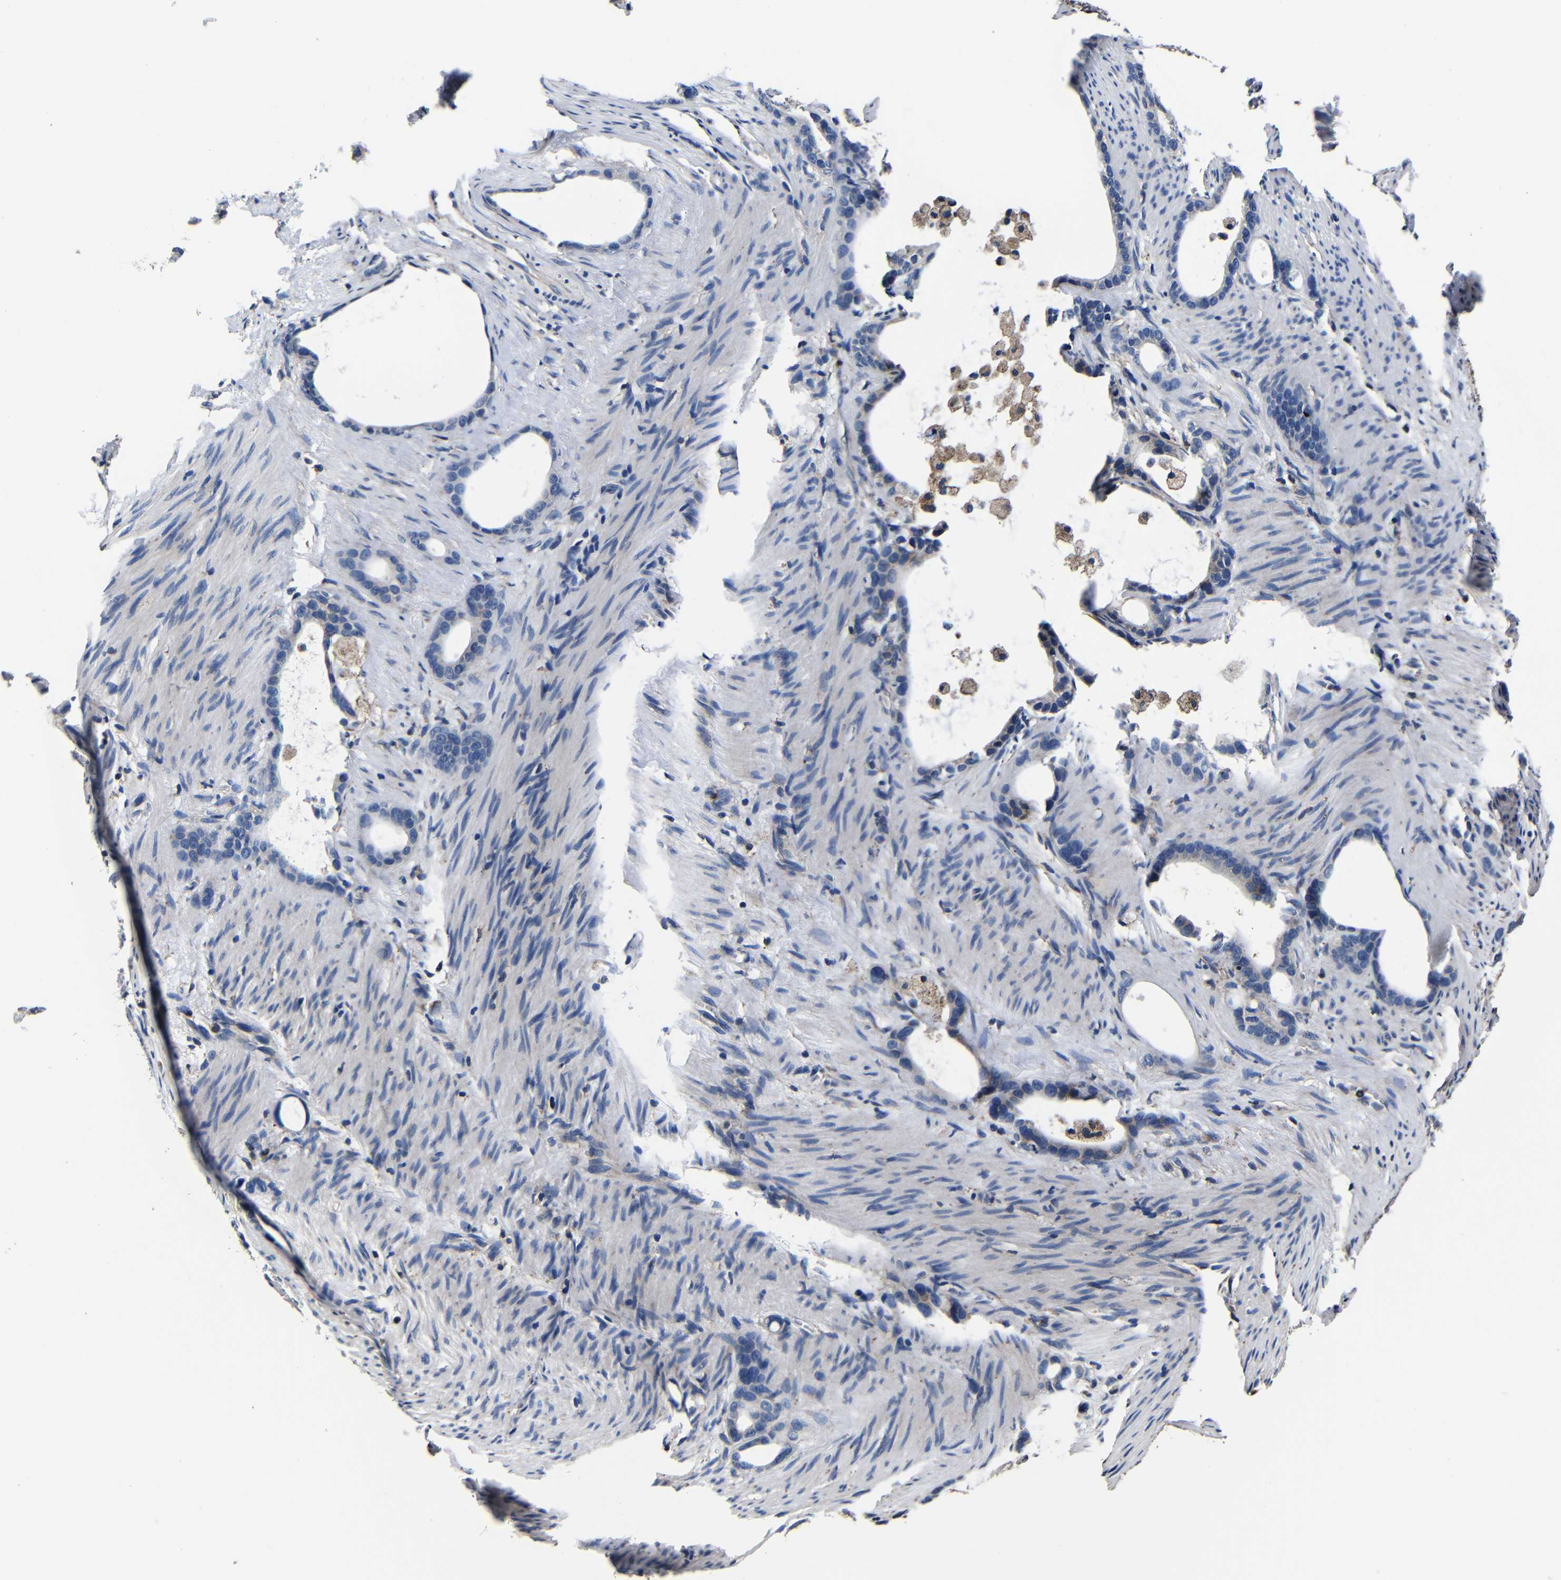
{"staining": {"intensity": "weak", "quantity": "<25%", "location": "cytoplasmic/membranous"}, "tissue": "stomach cancer", "cell_type": "Tumor cells", "image_type": "cancer", "snomed": [{"axis": "morphology", "description": "Adenocarcinoma, NOS"}, {"axis": "topography", "description": "Stomach"}], "caption": "The immunohistochemistry (IHC) histopathology image has no significant expression in tumor cells of adenocarcinoma (stomach) tissue.", "gene": "SCN9A", "patient": {"sex": "female", "age": 75}}